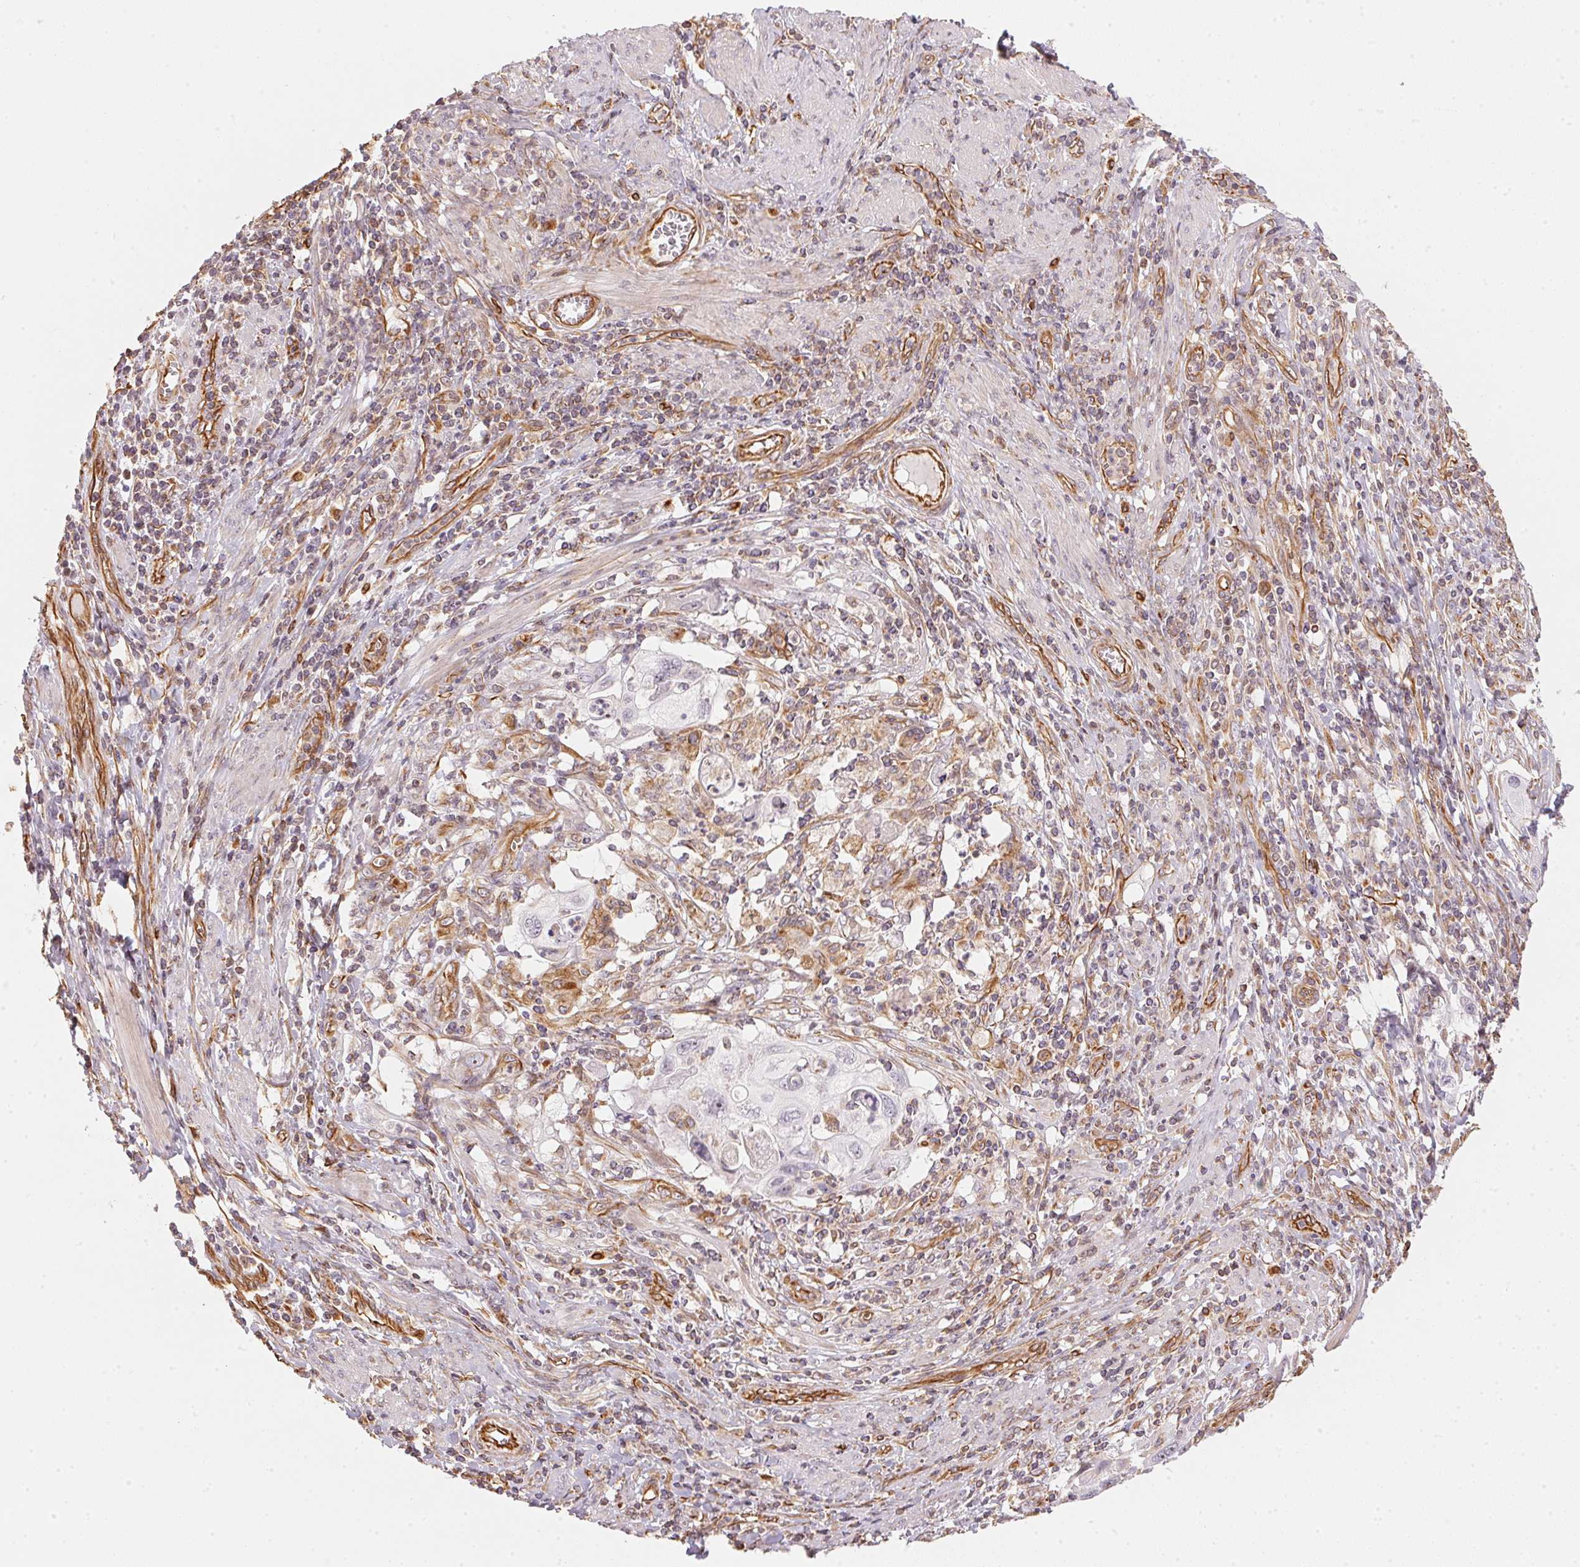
{"staining": {"intensity": "negative", "quantity": "none", "location": "none"}, "tissue": "cervical cancer", "cell_type": "Tumor cells", "image_type": "cancer", "snomed": [{"axis": "morphology", "description": "Squamous cell carcinoma, NOS"}, {"axis": "topography", "description": "Cervix"}], "caption": "Immunohistochemistry of human cervical cancer exhibits no expression in tumor cells.", "gene": "FOXR2", "patient": {"sex": "female", "age": 70}}